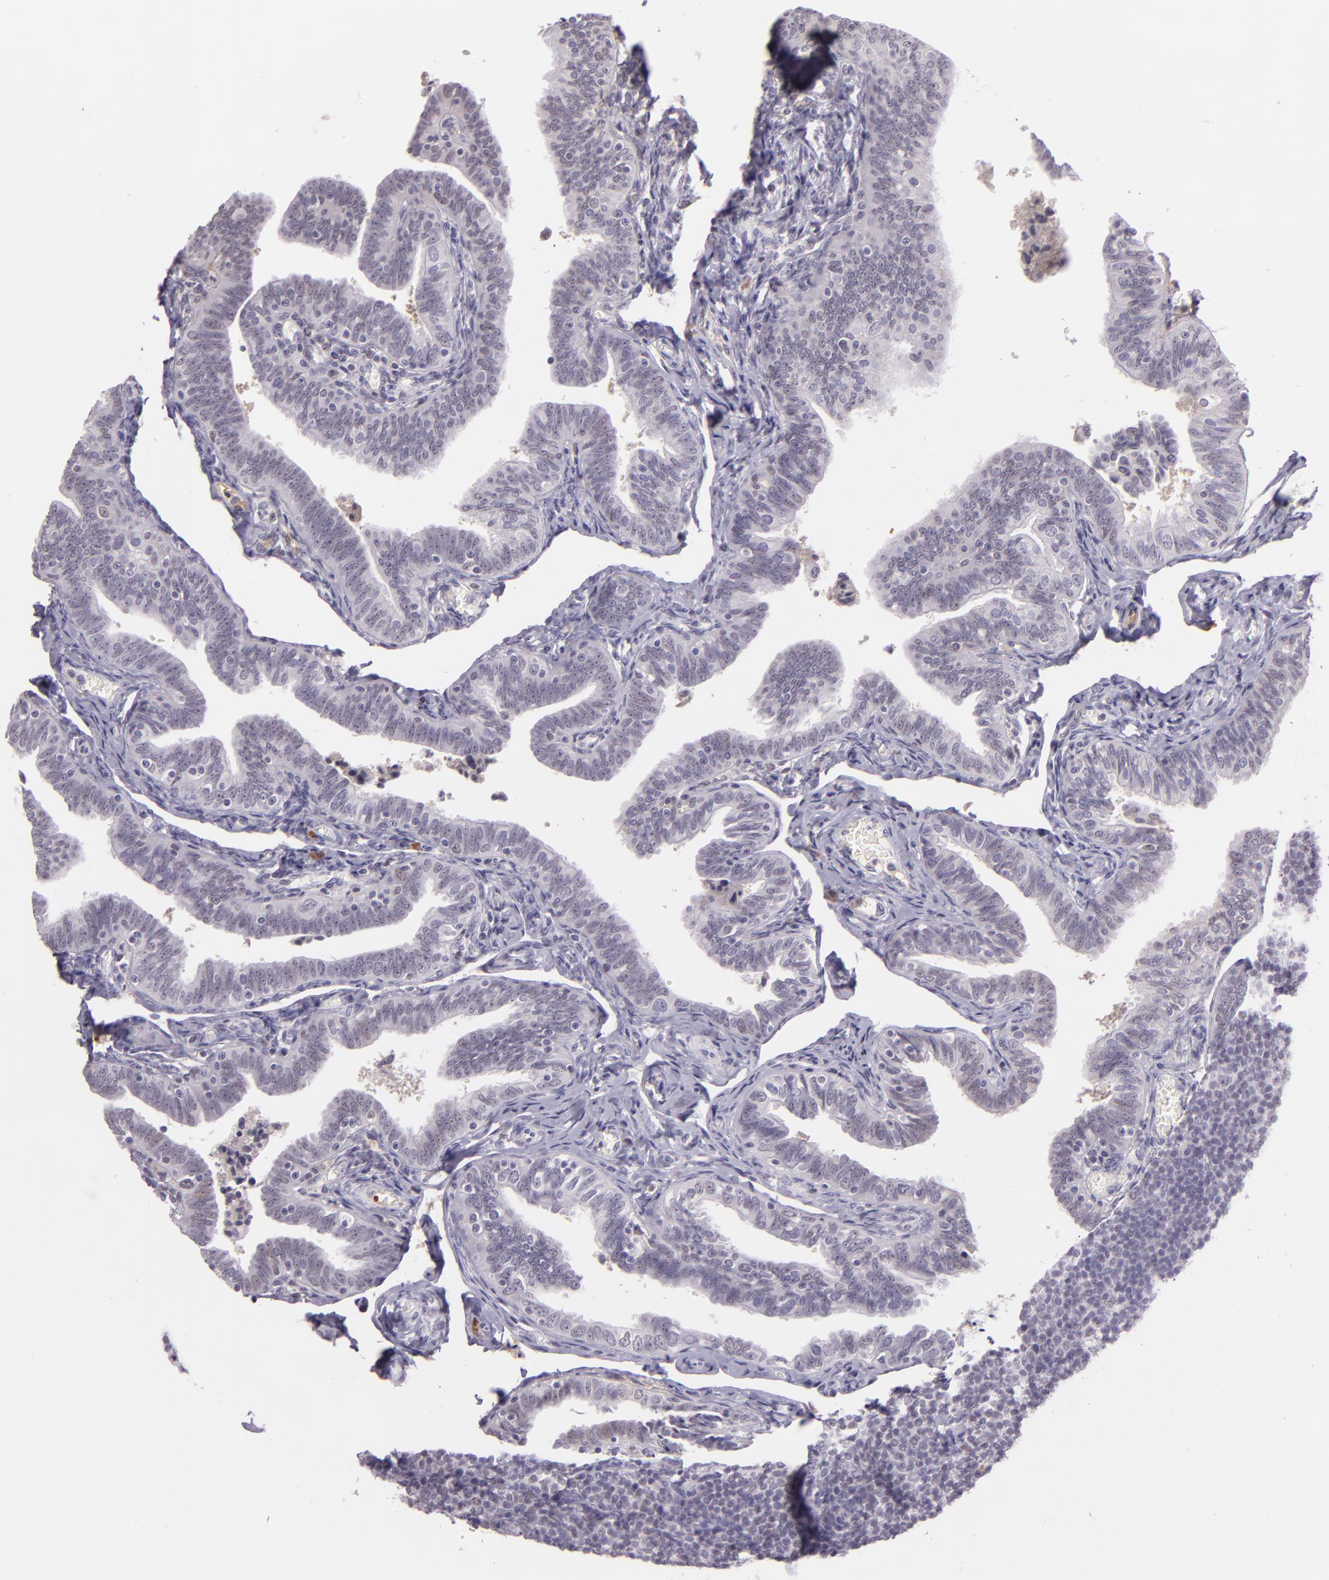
{"staining": {"intensity": "negative", "quantity": "none", "location": "none"}, "tissue": "fallopian tube", "cell_type": "Glandular cells", "image_type": "normal", "snomed": [{"axis": "morphology", "description": "Normal tissue, NOS"}, {"axis": "topography", "description": "Fallopian tube"}, {"axis": "topography", "description": "Ovary"}], "caption": "An image of fallopian tube stained for a protein displays no brown staining in glandular cells.", "gene": "CHEK2", "patient": {"sex": "female", "age": 69}}